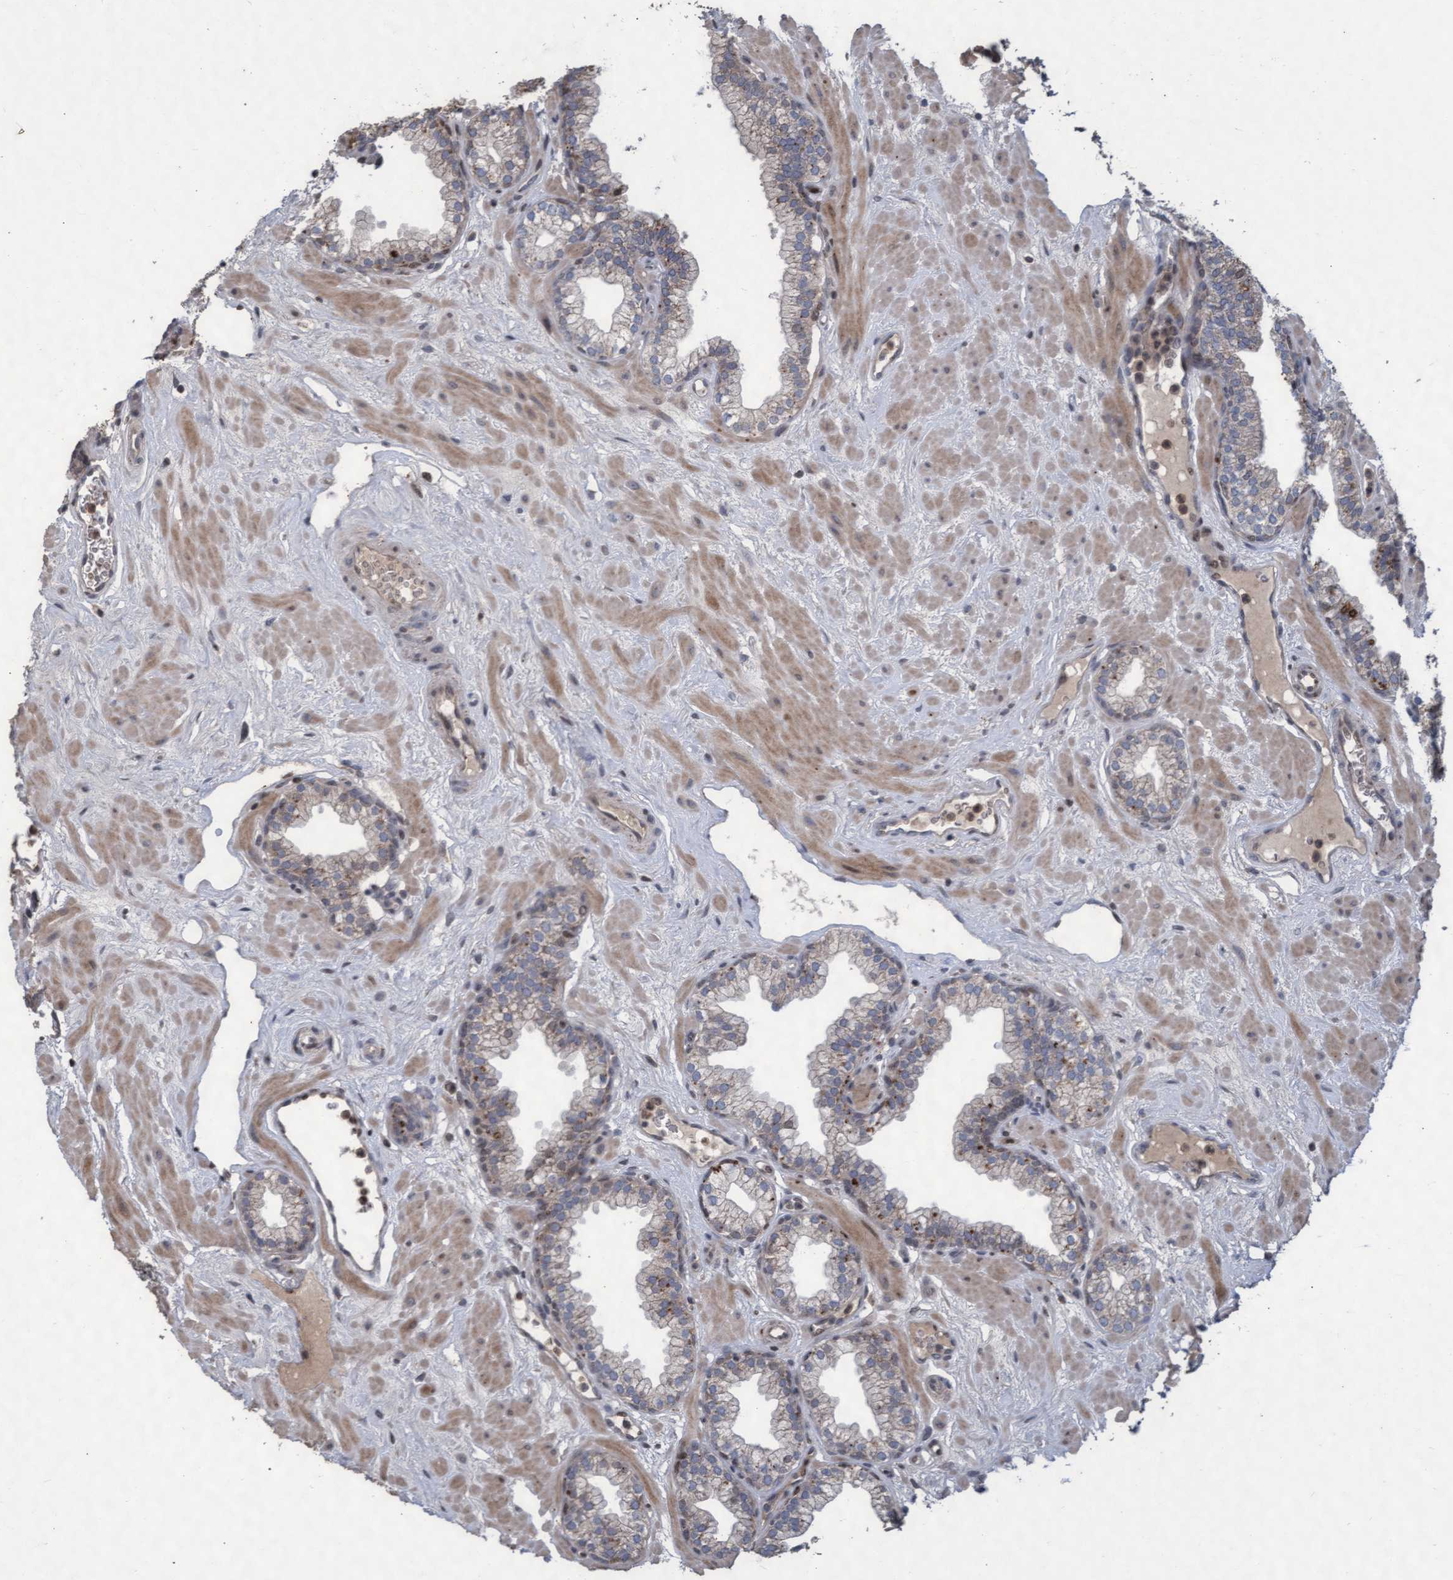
{"staining": {"intensity": "weak", "quantity": "25%-75%", "location": "cytoplasmic/membranous"}, "tissue": "prostate", "cell_type": "Glandular cells", "image_type": "normal", "snomed": [{"axis": "morphology", "description": "Normal tissue, NOS"}, {"axis": "morphology", "description": "Urothelial carcinoma, Low grade"}, {"axis": "topography", "description": "Urinary bladder"}, {"axis": "topography", "description": "Prostate"}], "caption": "Protein staining of benign prostate demonstrates weak cytoplasmic/membranous staining in about 25%-75% of glandular cells. (DAB = brown stain, brightfield microscopy at high magnification).", "gene": "KCNC2", "patient": {"sex": "male", "age": 60}}